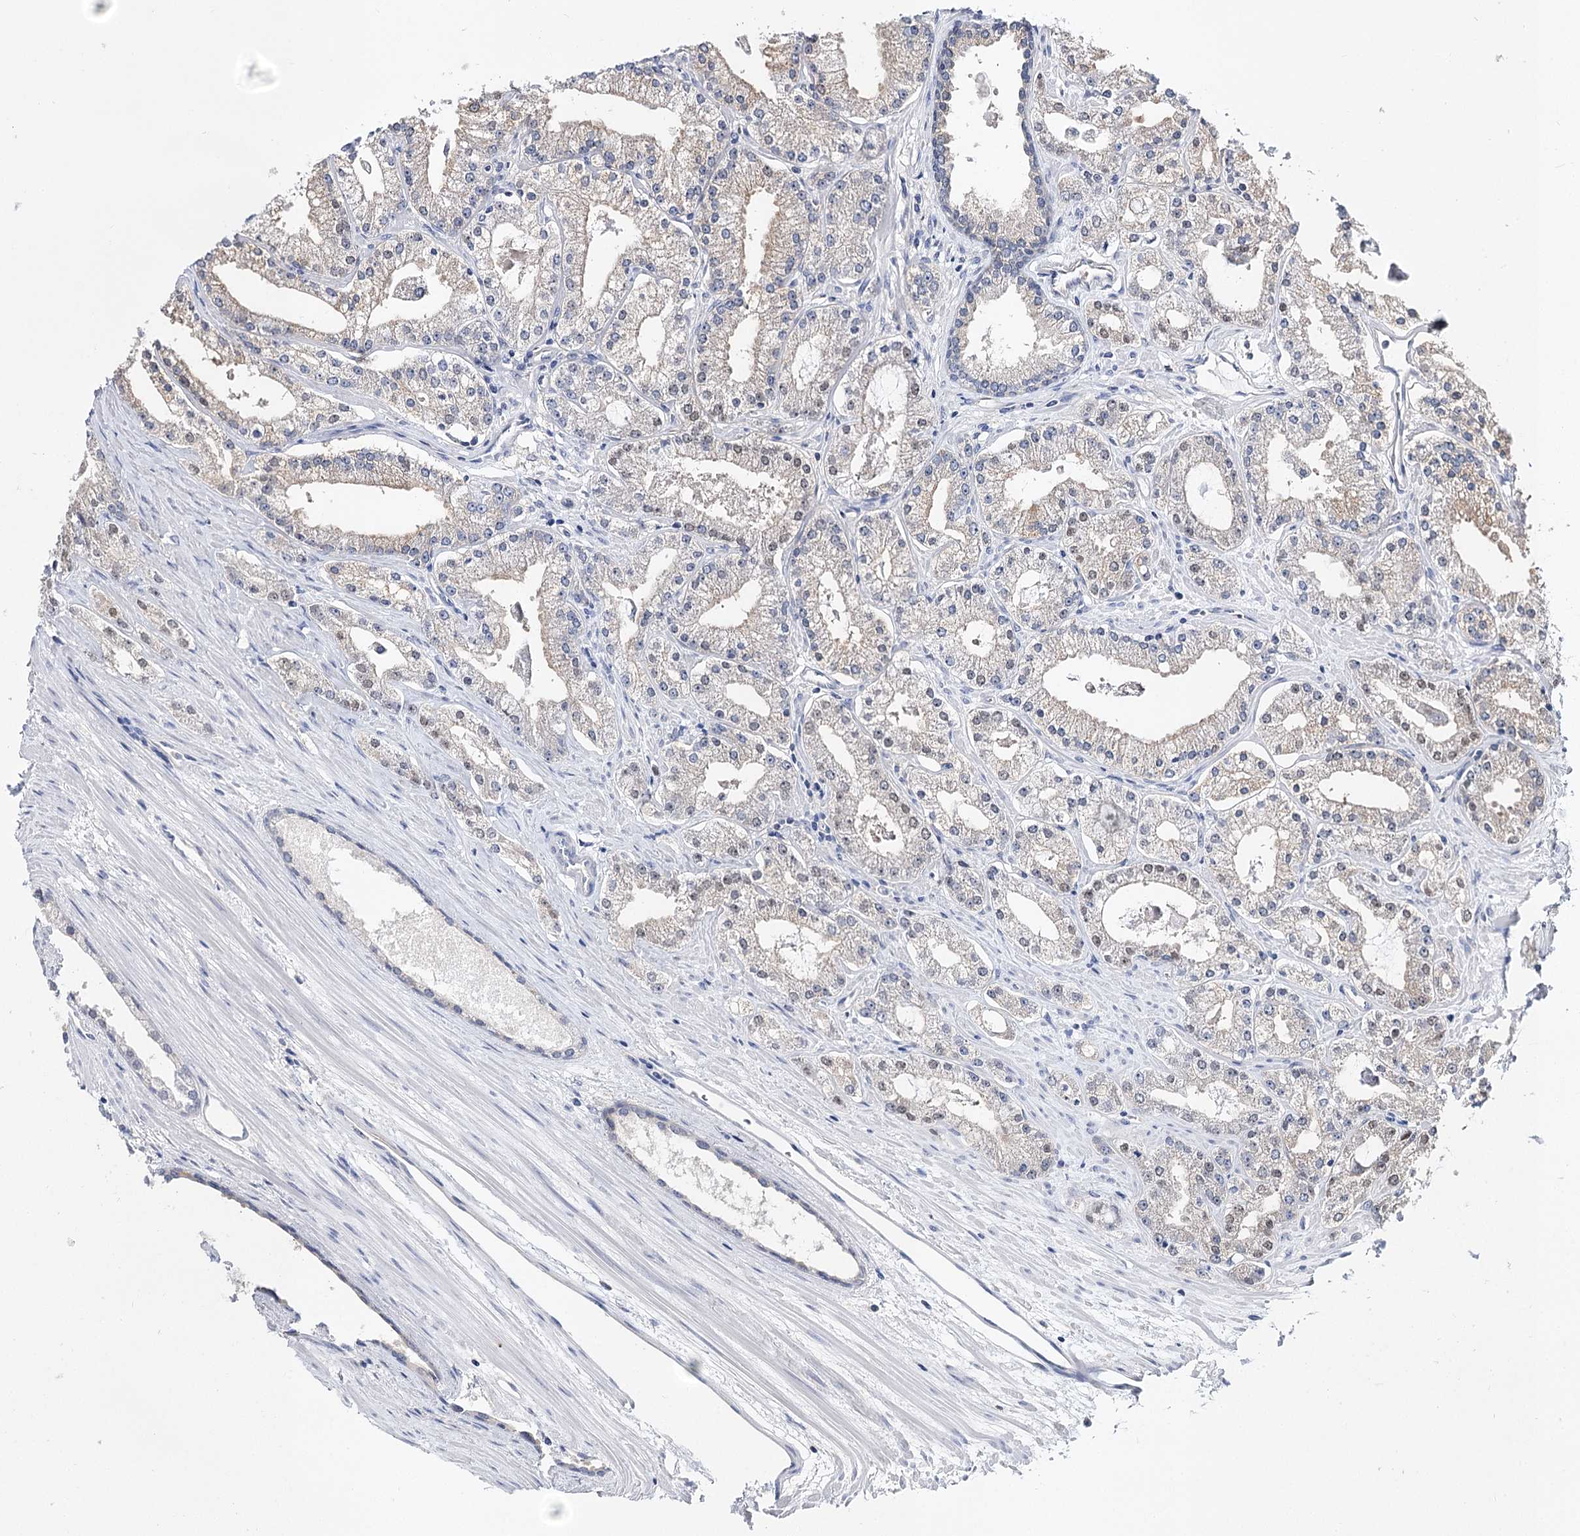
{"staining": {"intensity": "negative", "quantity": "none", "location": "none"}, "tissue": "prostate cancer", "cell_type": "Tumor cells", "image_type": "cancer", "snomed": [{"axis": "morphology", "description": "Adenocarcinoma, Low grade"}, {"axis": "topography", "description": "Prostate"}], "caption": "The histopathology image displays no staining of tumor cells in prostate cancer.", "gene": "UGP2", "patient": {"sex": "male", "age": 69}}